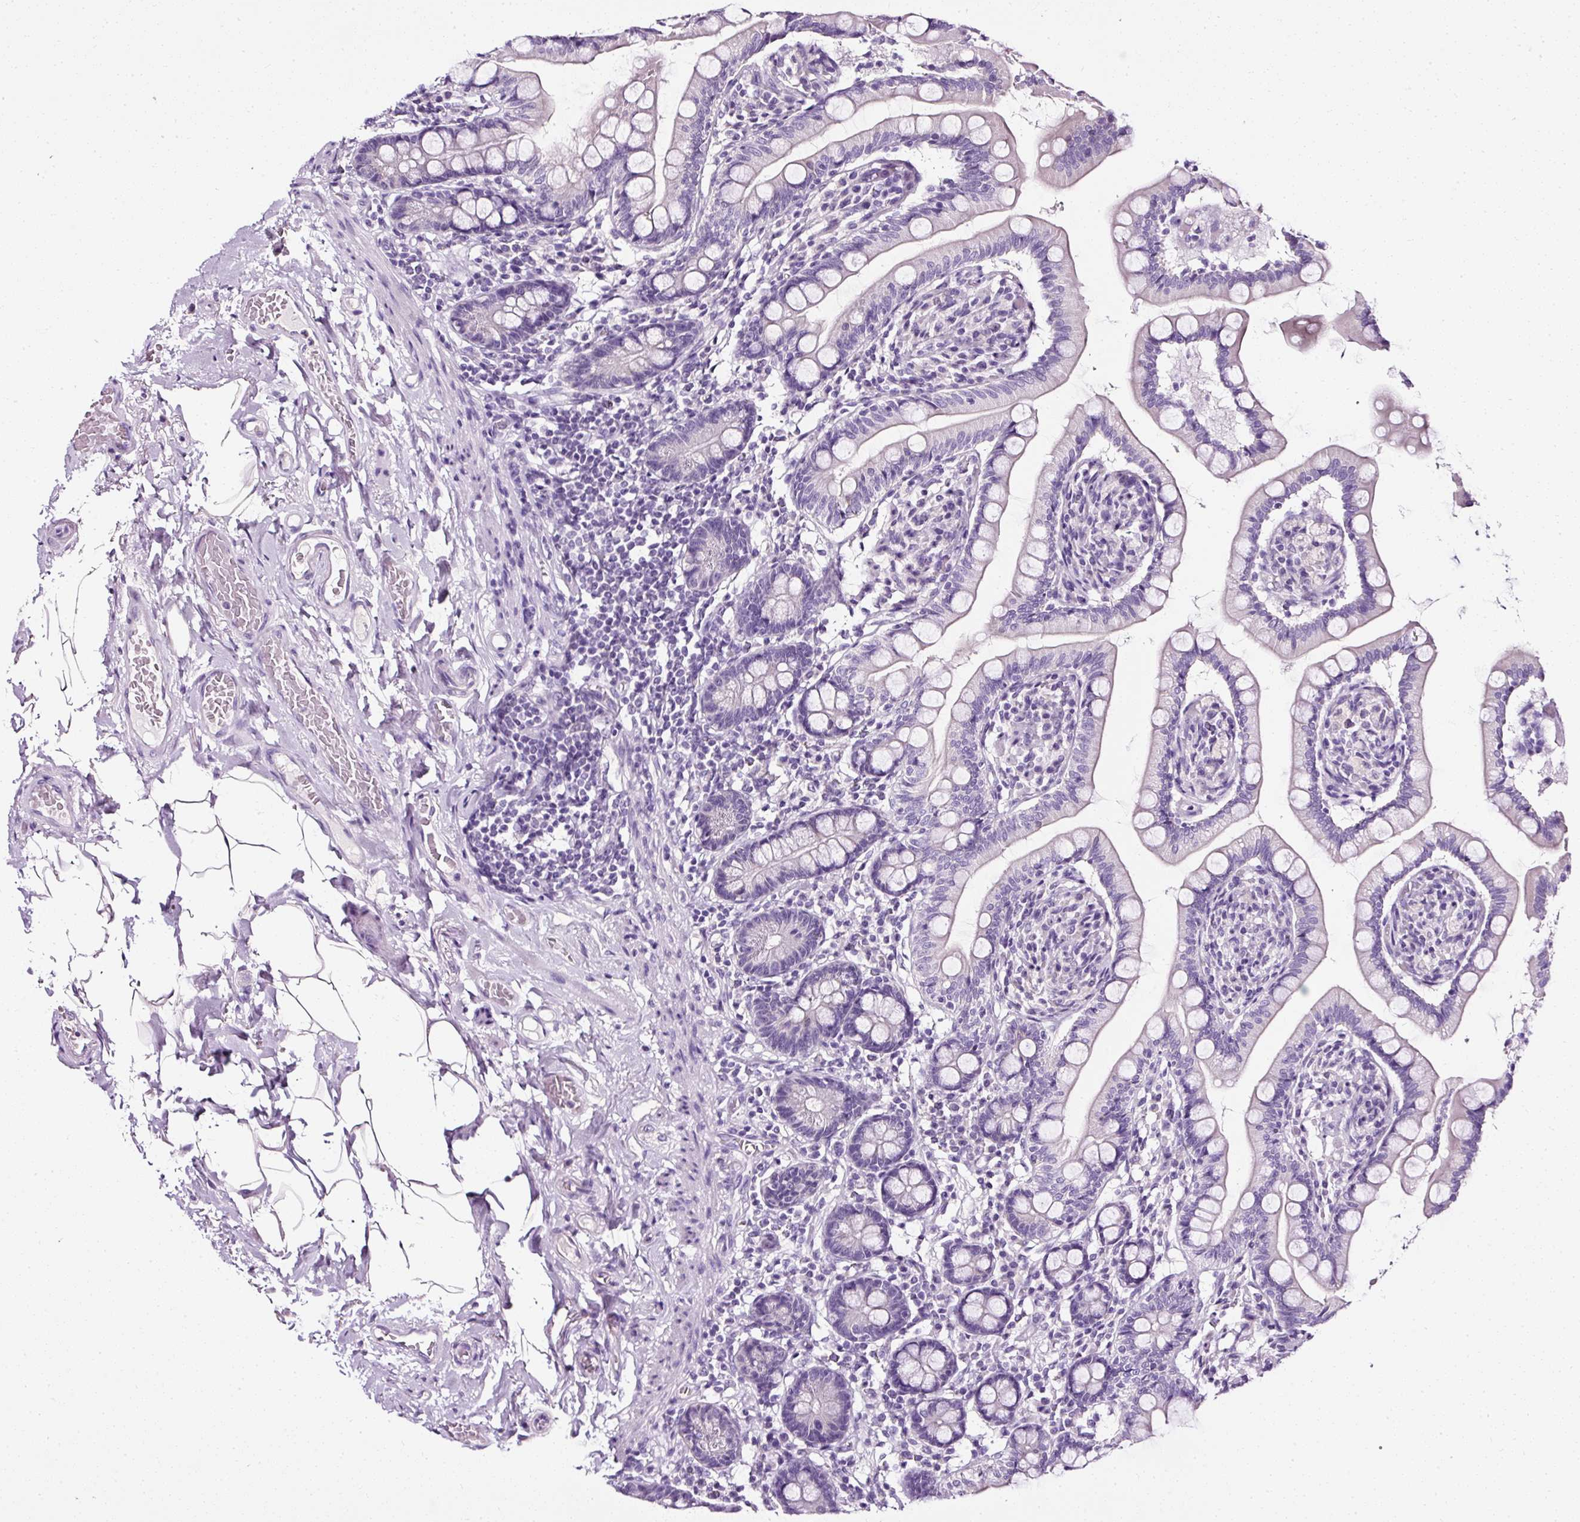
{"staining": {"intensity": "negative", "quantity": "none", "location": "none"}, "tissue": "small intestine", "cell_type": "Glandular cells", "image_type": "normal", "snomed": [{"axis": "morphology", "description": "Normal tissue, NOS"}, {"axis": "topography", "description": "Small intestine"}], "caption": "Immunohistochemistry micrograph of benign small intestine: human small intestine stained with DAB (3,3'-diaminobenzidine) displays no significant protein expression in glandular cells.", "gene": "ATP2A1", "patient": {"sex": "female", "age": 64}}